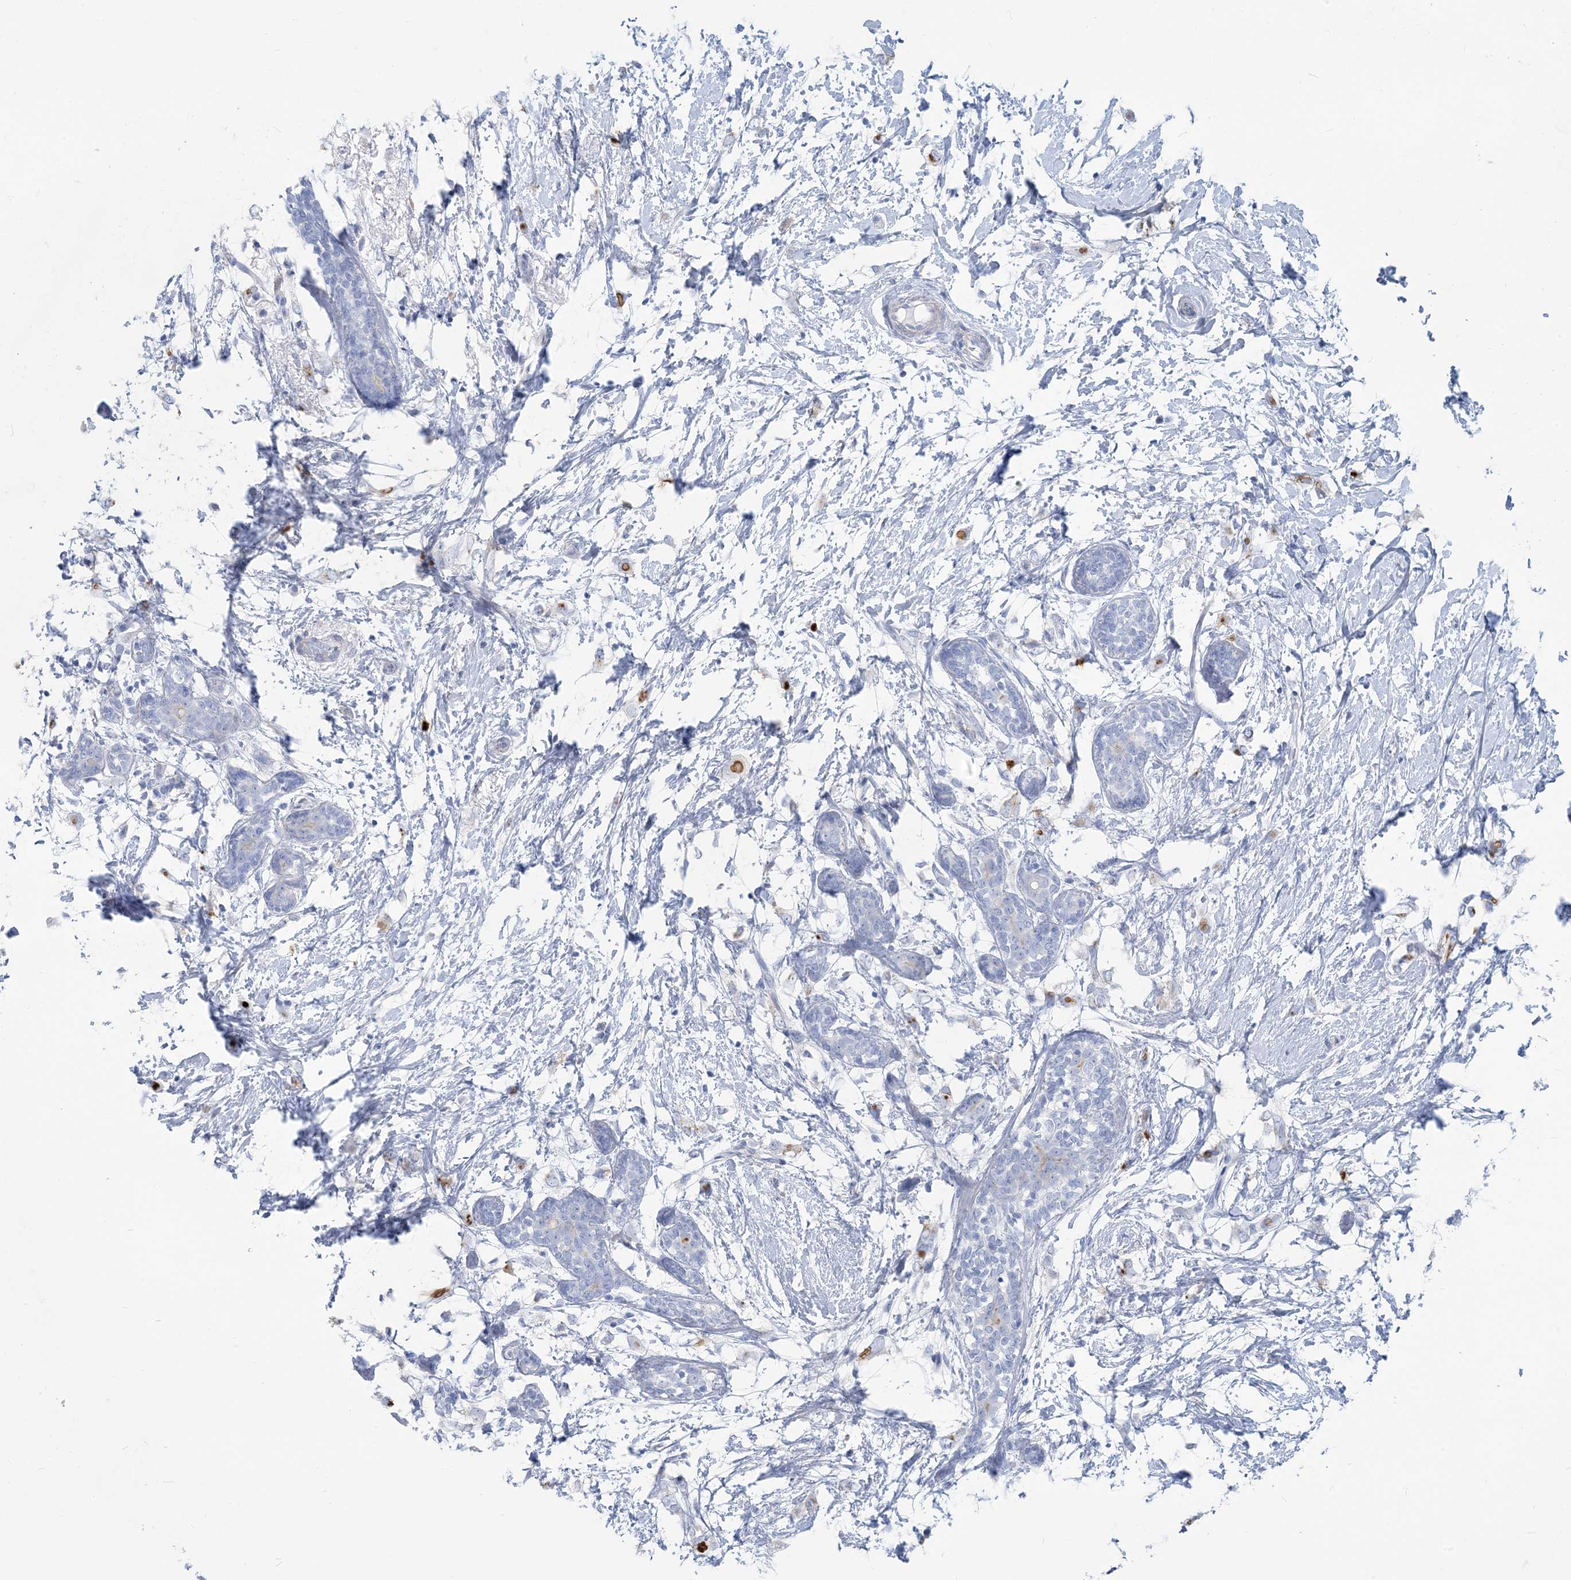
{"staining": {"intensity": "negative", "quantity": "none", "location": "none"}, "tissue": "breast cancer", "cell_type": "Tumor cells", "image_type": "cancer", "snomed": [{"axis": "morphology", "description": "Normal tissue, NOS"}, {"axis": "morphology", "description": "Lobular carcinoma"}, {"axis": "topography", "description": "Breast"}], "caption": "A histopathology image of breast cancer (lobular carcinoma) stained for a protein demonstrates no brown staining in tumor cells.", "gene": "MOXD1", "patient": {"sex": "female", "age": 47}}